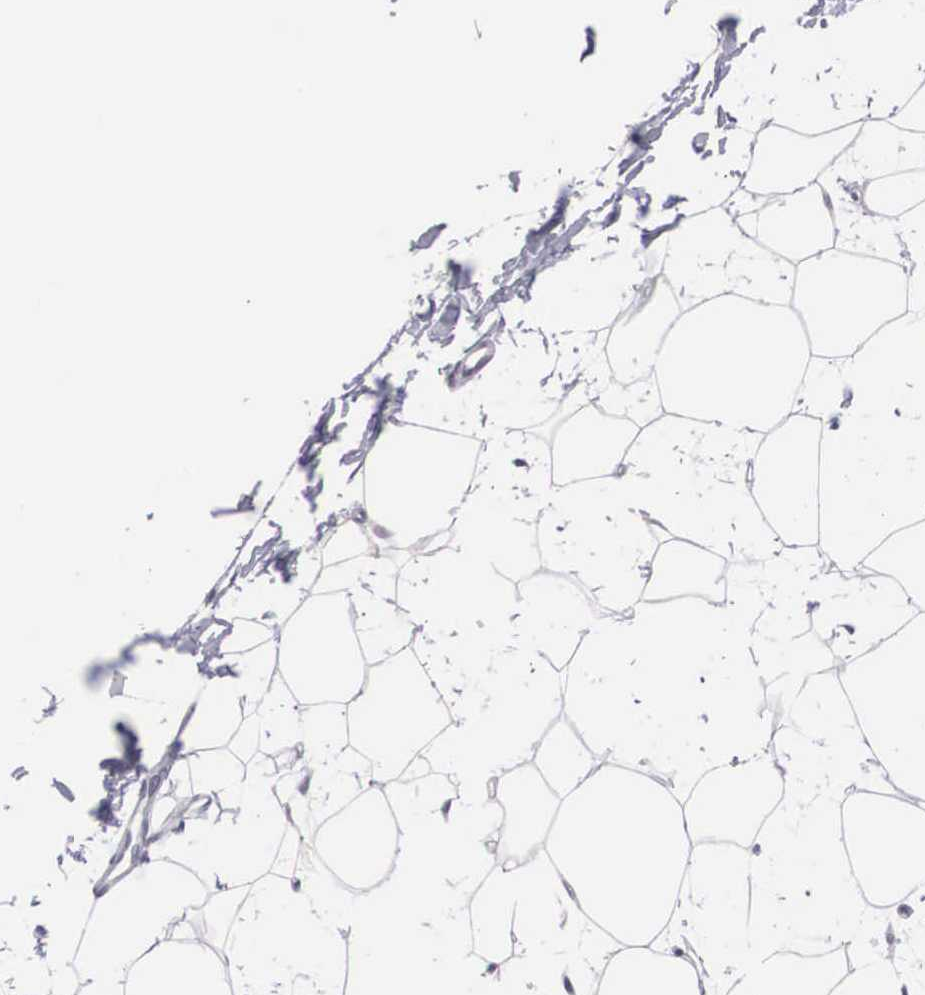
{"staining": {"intensity": "weak", "quantity": "25%-75%", "location": "cytoplasmic/membranous"}, "tissue": "adipose tissue", "cell_type": "Adipocytes", "image_type": "normal", "snomed": [{"axis": "morphology", "description": "Normal tissue, NOS"}, {"axis": "topography", "description": "Breast"}], "caption": "A high-resolution micrograph shows IHC staining of normal adipose tissue, which demonstrates weak cytoplasmic/membranous staining in approximately 25%-75% of adipocytes.", "gene": "ARMCX3", "patient": {"sex": "female", "age": 45}}